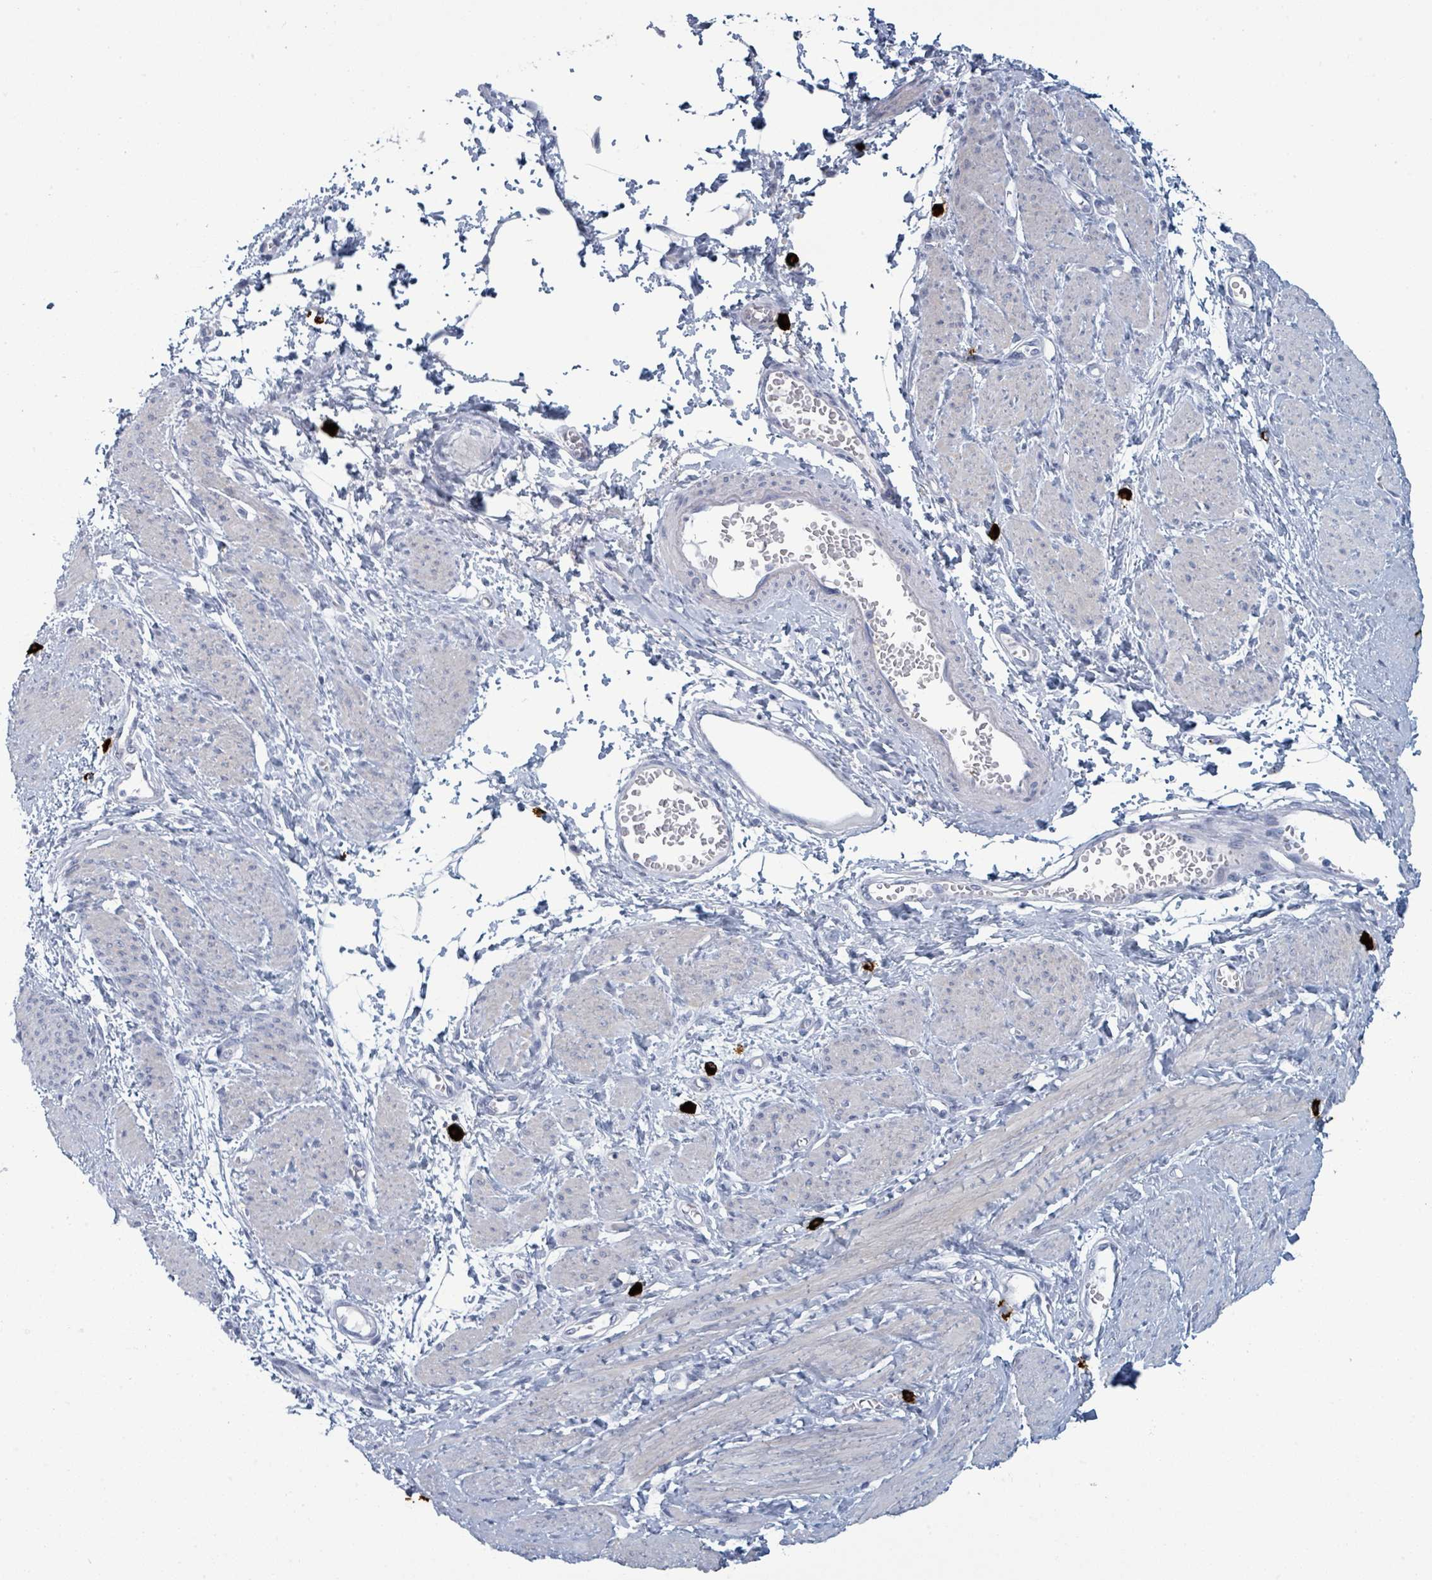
{"staining": {"intensity": "negative", "quantity": "none", "location": "none"}, "tissue": "smooth muscle", "cell_type": "Smooth muscle cells", "image_type": "normal", "snomed": [{"axis": "morphology", "description": "Normal tissue, NOS"}, {"axis": "topography", "description": "Smooth muscle"}, {"axis": "topography", "description": "Uterus"}], "caption": "IHC photomicrograph of unremarkable smooth muscle stained for a protein (brown), which displays no staining in smooth muscle cells. (DAB (3,3'-diaminobenzidine) immunohistochemistry, high magnification).", "gene": "VPS13D", "patient": {"sex": "female", "age": 39}}